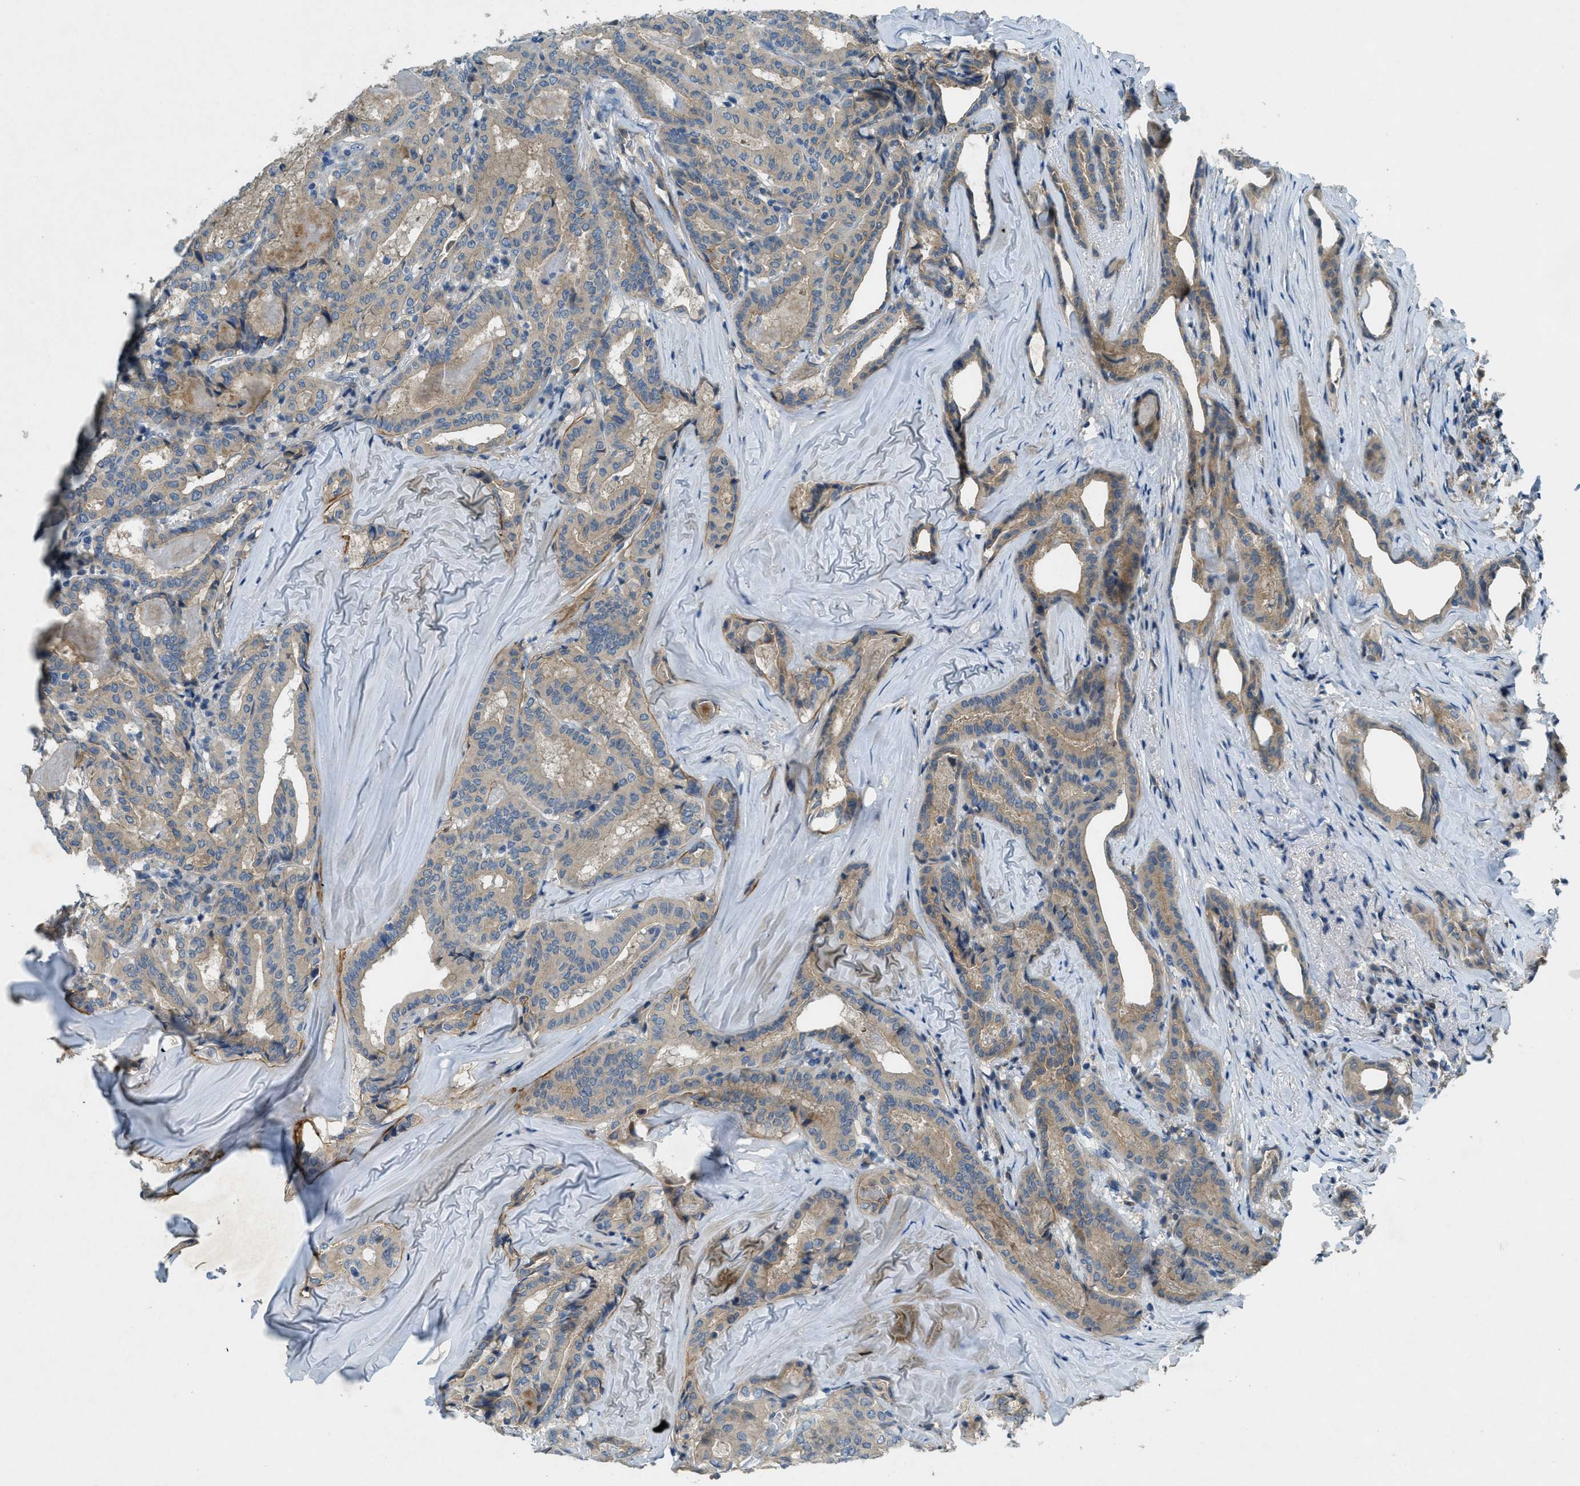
{"staining": {"intensity": "weak", "quantity": "25%-75%", "location": "cytoplasmic/membranous"}, "tissue": "thyroid cancer", "cell_type": "Tumor cells", "image_type": "cancer", "snomed": [{"axis": "morphology", "description": "Papillary adenocarcinoma, NOS"}, {"axis": "topography", "description": "Thyroid gland"}], "caption": "This histopathology image reveals thyroid papillary adenocarcinoma stained with IHC to label a protein in brown. The cytoplasmic/membranous of tumor cells show weak positivity for the protein. Nuclei are counter-stained blue.", "gene": "SNX14", "patient": {"sex": "female", "age": 42}}